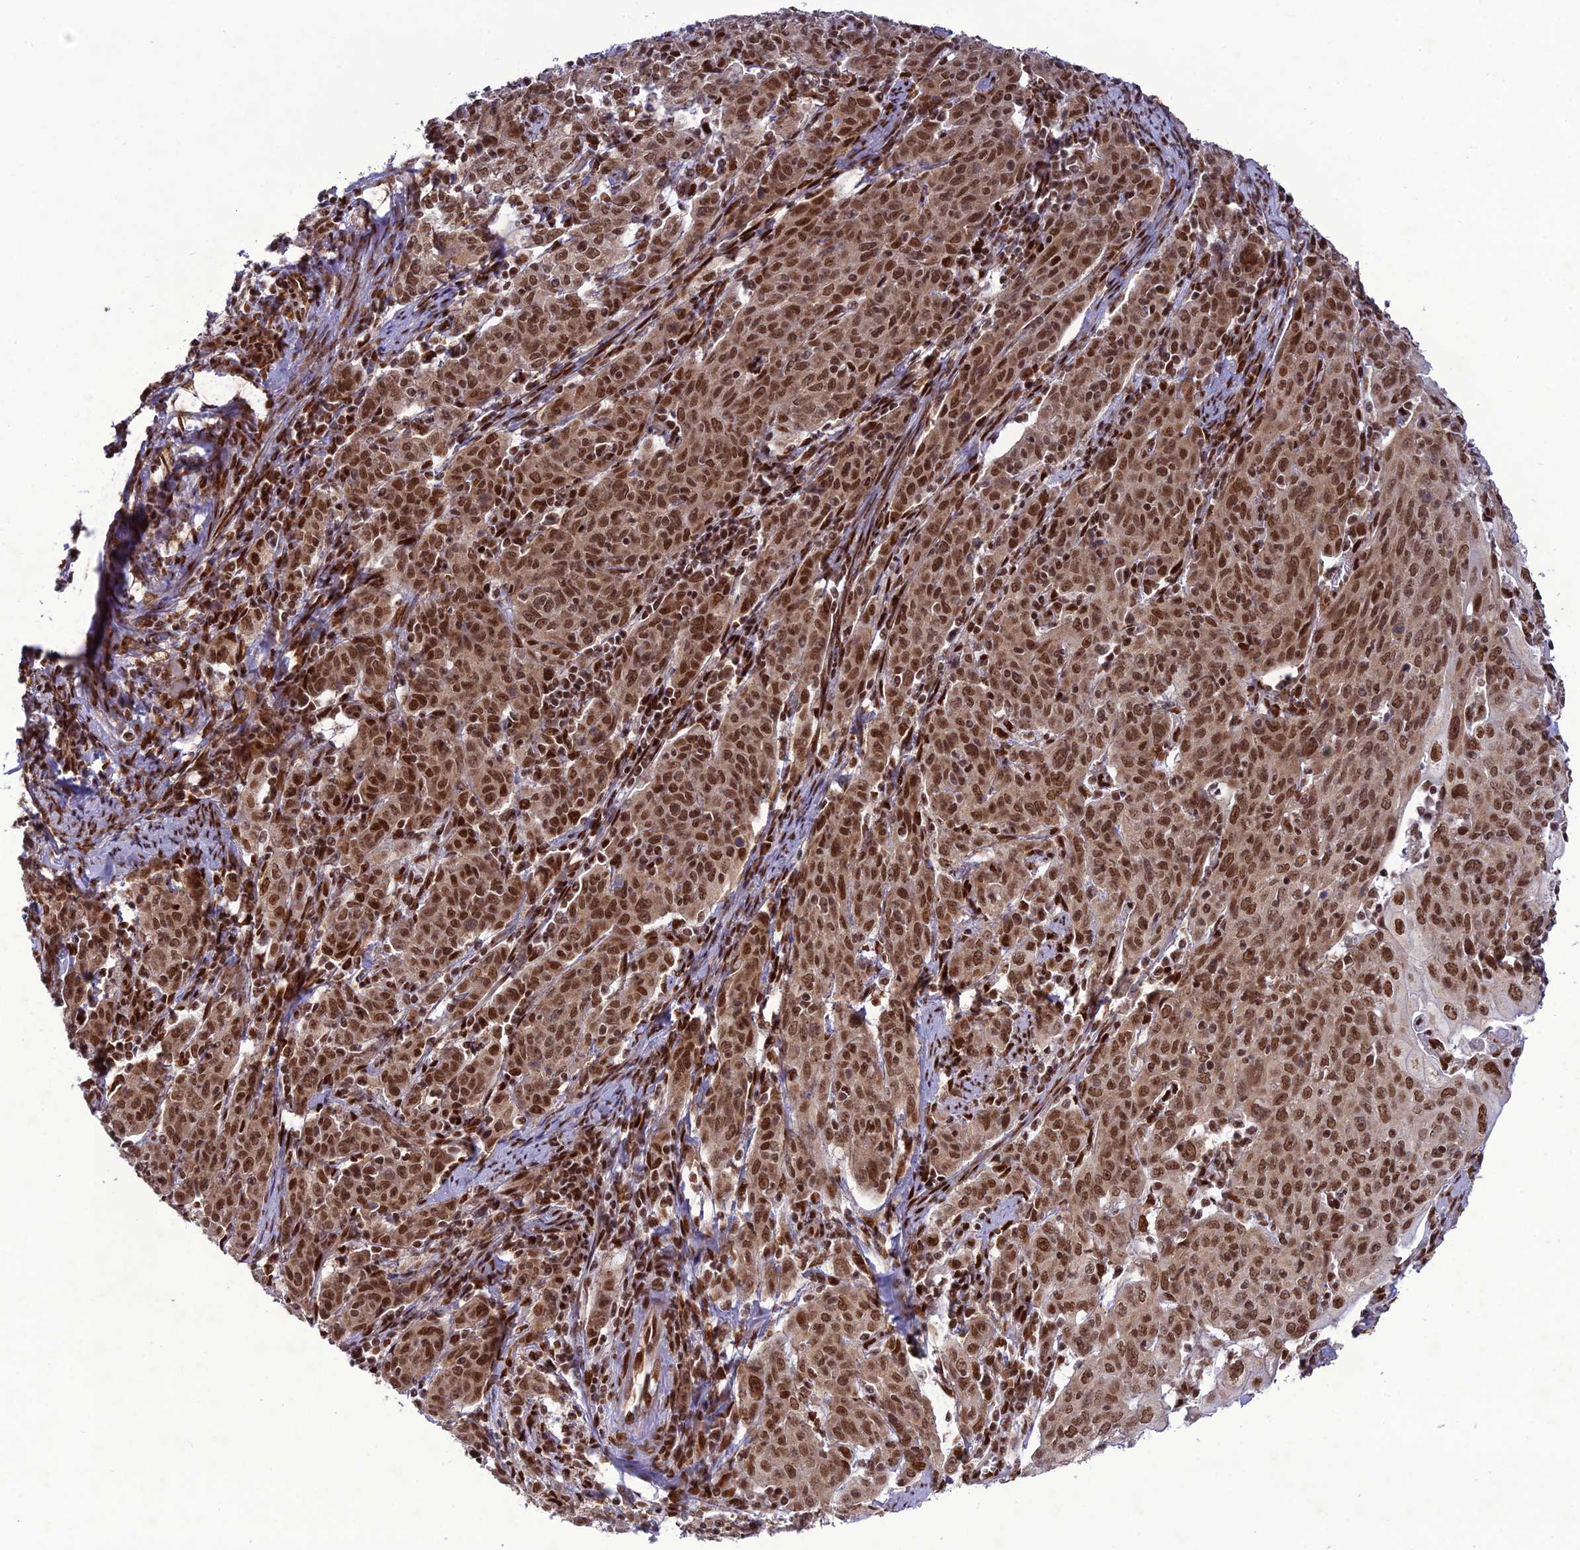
{"staining": {"intensity": "strong", "quantity": ">75%", "location": "nuclear"}, "tissue": "cervical cancer", "cell_type": "Tumor cells", "image_type": "cancer", "snomed": [{"axis": "morphology", "description": "Squamous cell carcinoma, NOS"}, {"axis": "topography", "description": "Cervix"}], "caption": "Protein expression analysis of squamous cell carcinoma (cervical) reveals strong nuclear staining in about >75% of tumor cells.", "gene": "DDX1", "patient": {"sex": "female", "age": 67}}